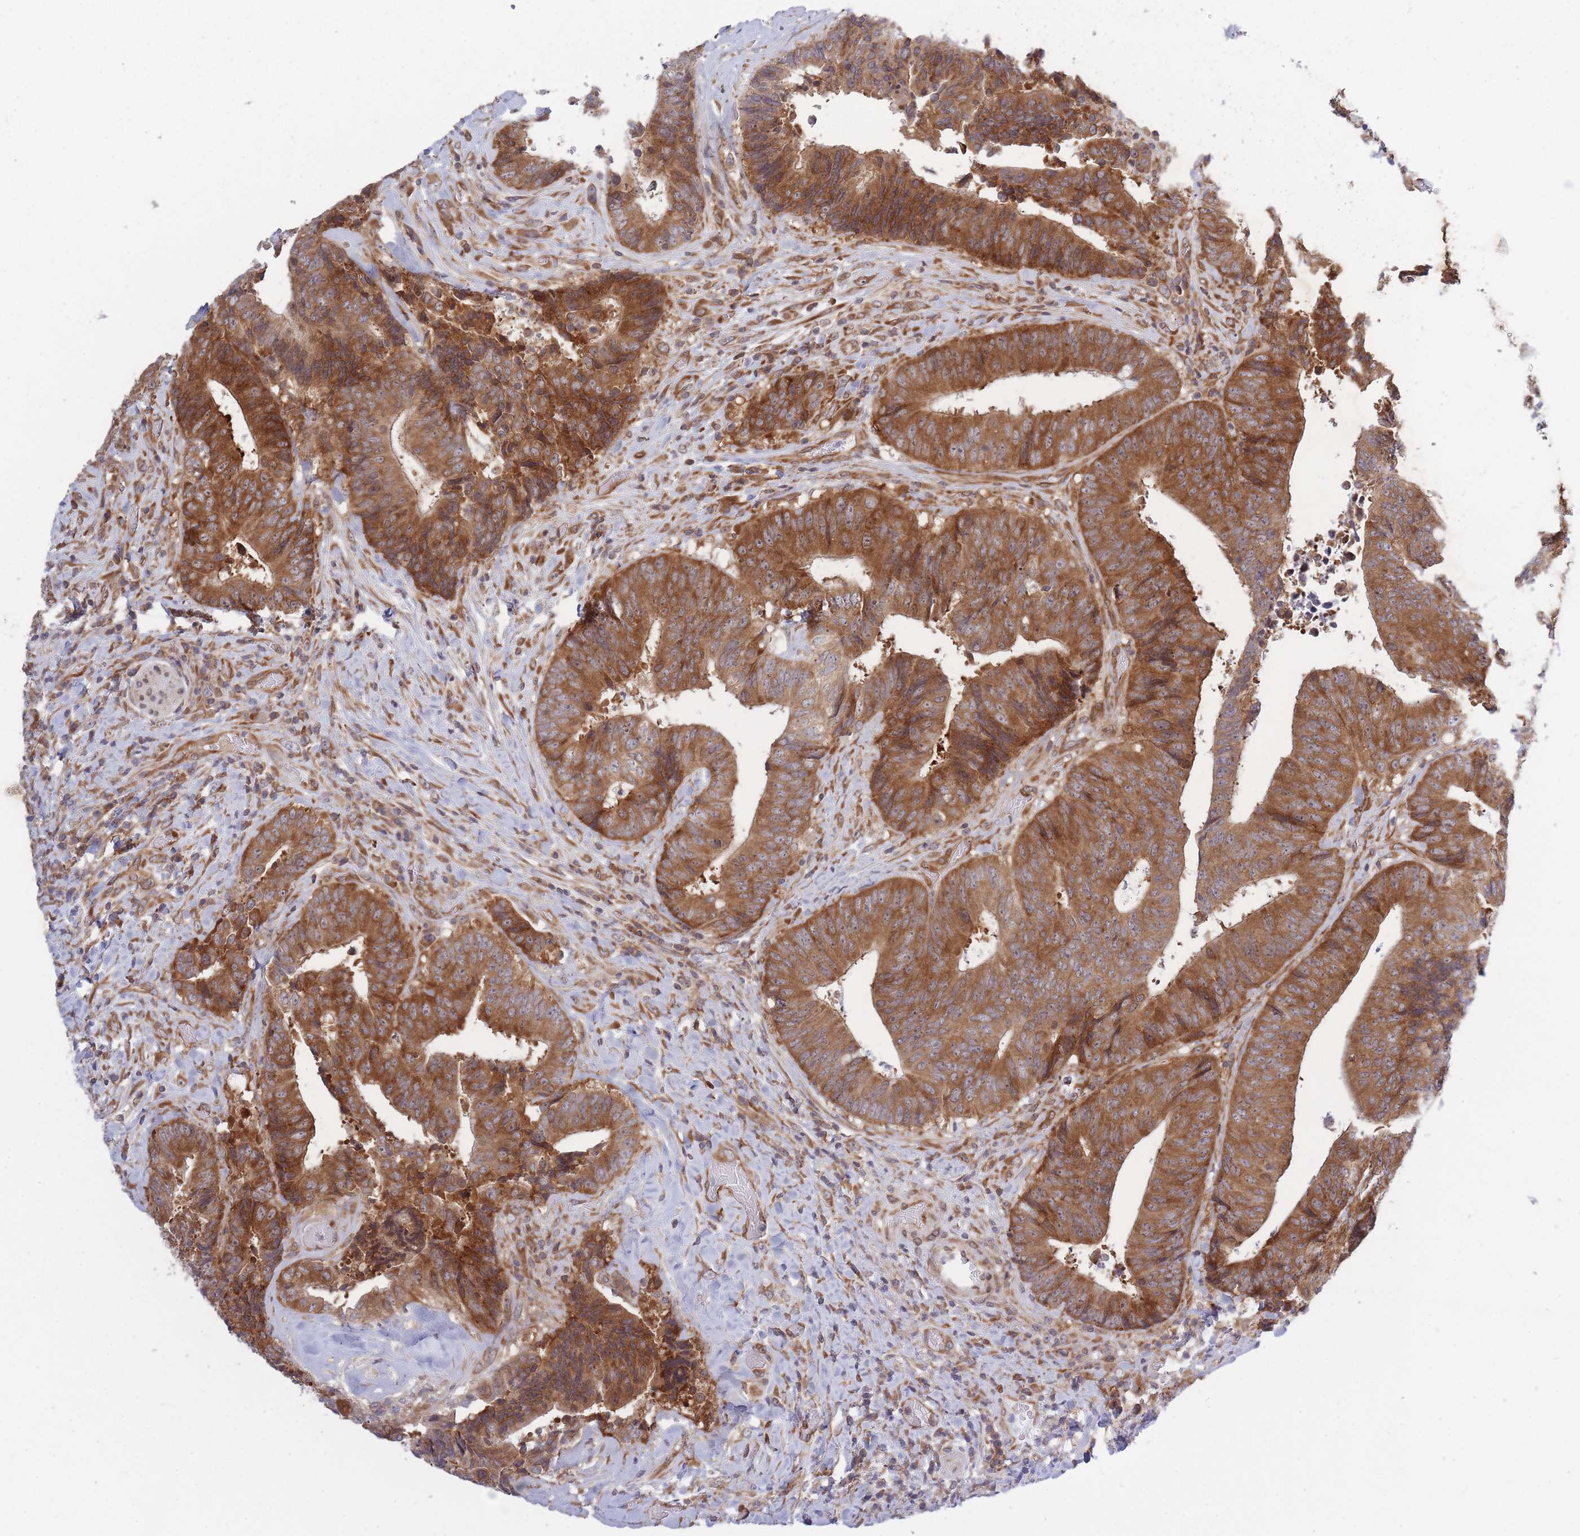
{"staining": {"intensity": "moderate", "quantity": ">75%", "location": "cytoplasmic/membranous"}, "tissue": "colorectal cancer", "cell_type": "Tumor cells", "image_type": "cancer", "snomed": [{"axis": "morphology", "description": "Adenocarcinoma, NOS"}, {"axis": "topography", "description": "Rectum"}], "caption": "A micrograph of adenocarcinoma (colorectal) stained for a protein shows moderate cytoplasmic/membranous brown staining in tumor cells.", "gene": "CCDC124", "patient": {"sex": "male", "age": 72}}